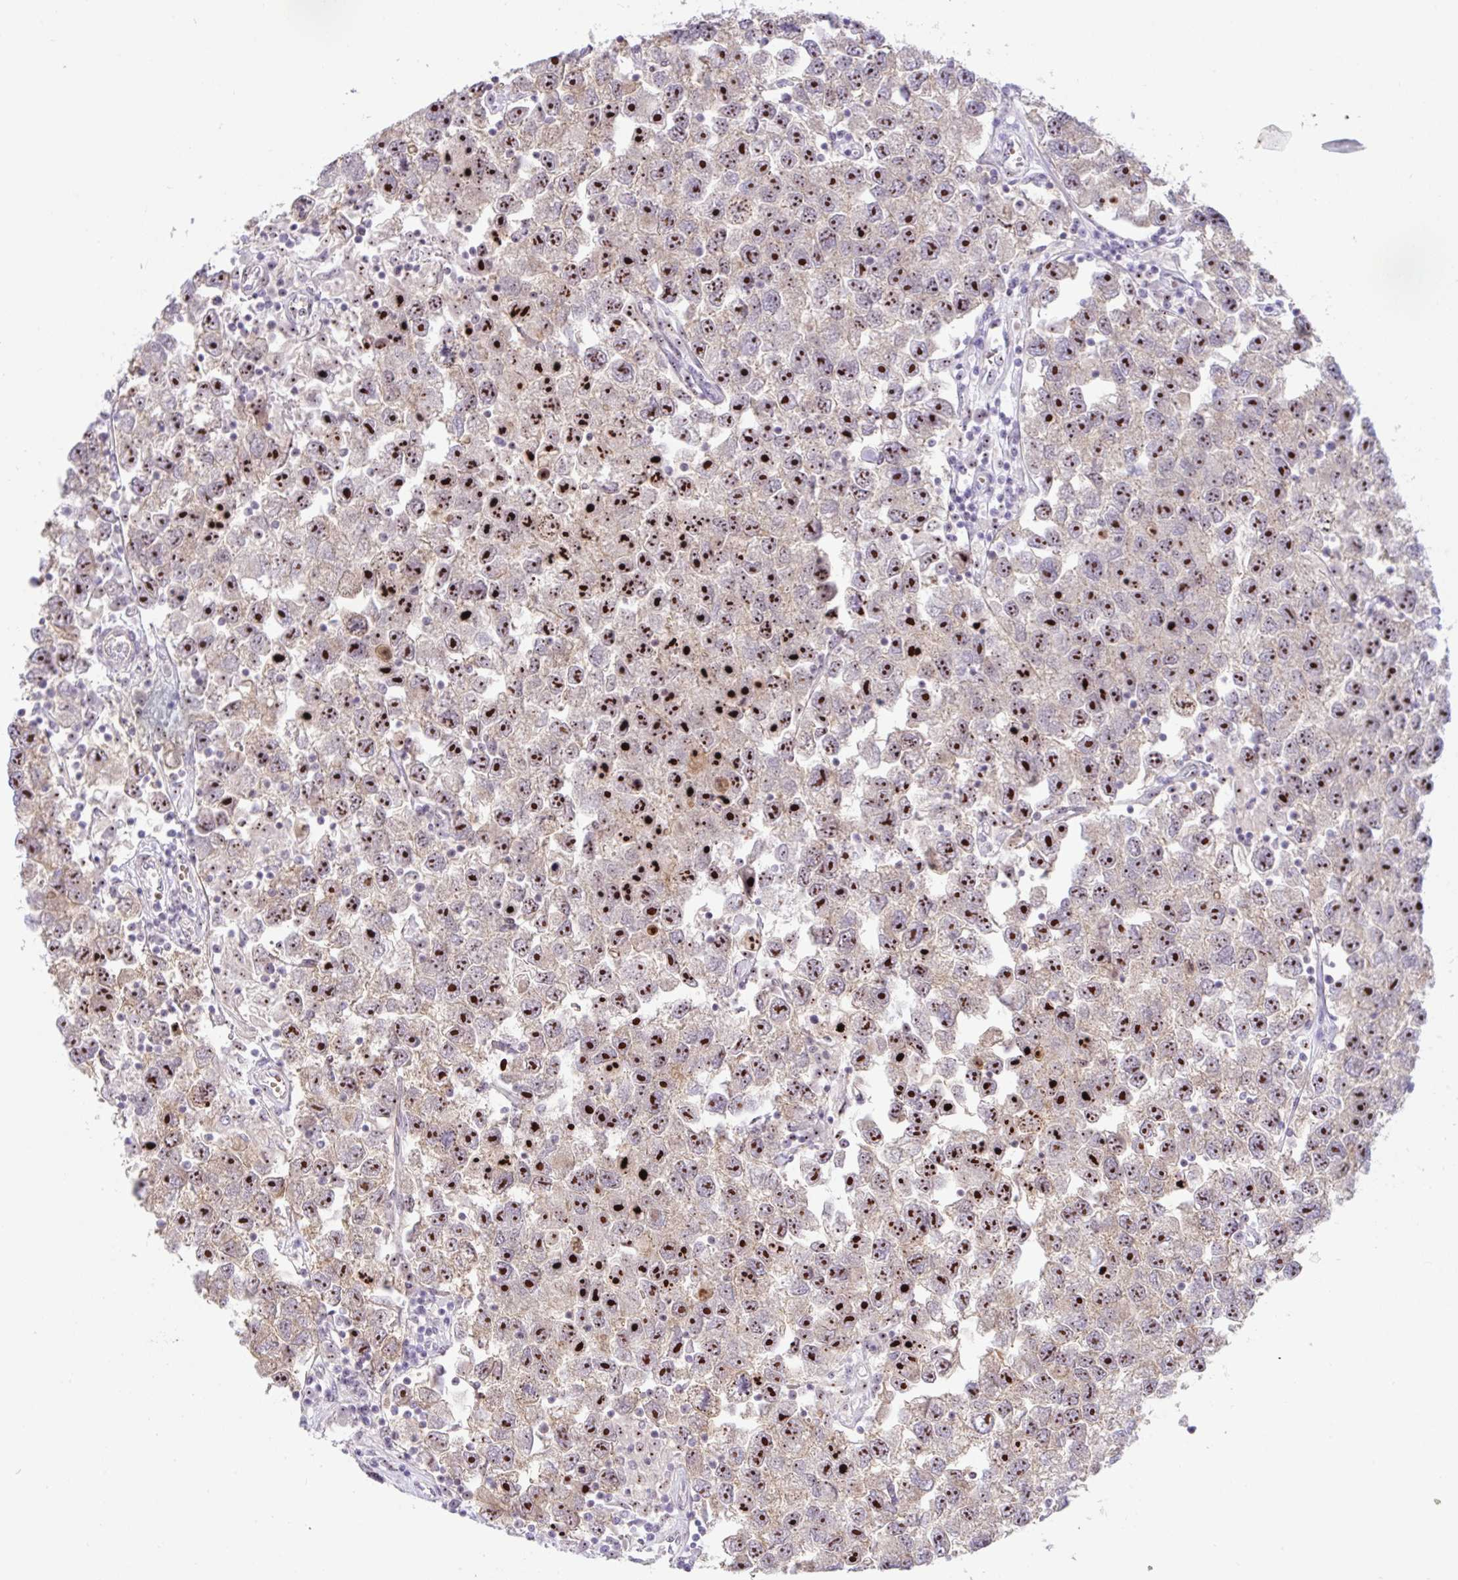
{"staining": {"intensity": "strong", "quantity": ">75%", "location": "nuclear"}, "tissue": "testis cancer", "cell_type": "Tumor cells", "image_type": "cancer", "snomed": [{"axis": "morphology", "description": "Seminoma, NOS"}, {"axis": "topography", "description": "Testis"}], "caption": "Immunohistochemistry (IHC) photomicrograph of seminoma (testis) stained for a protein (brown), which shows high levels of strong nuclear expression in about >75% of tumor cells.", "gene": "MXRA8", "patient": {"sex": "male", "age": 26}}